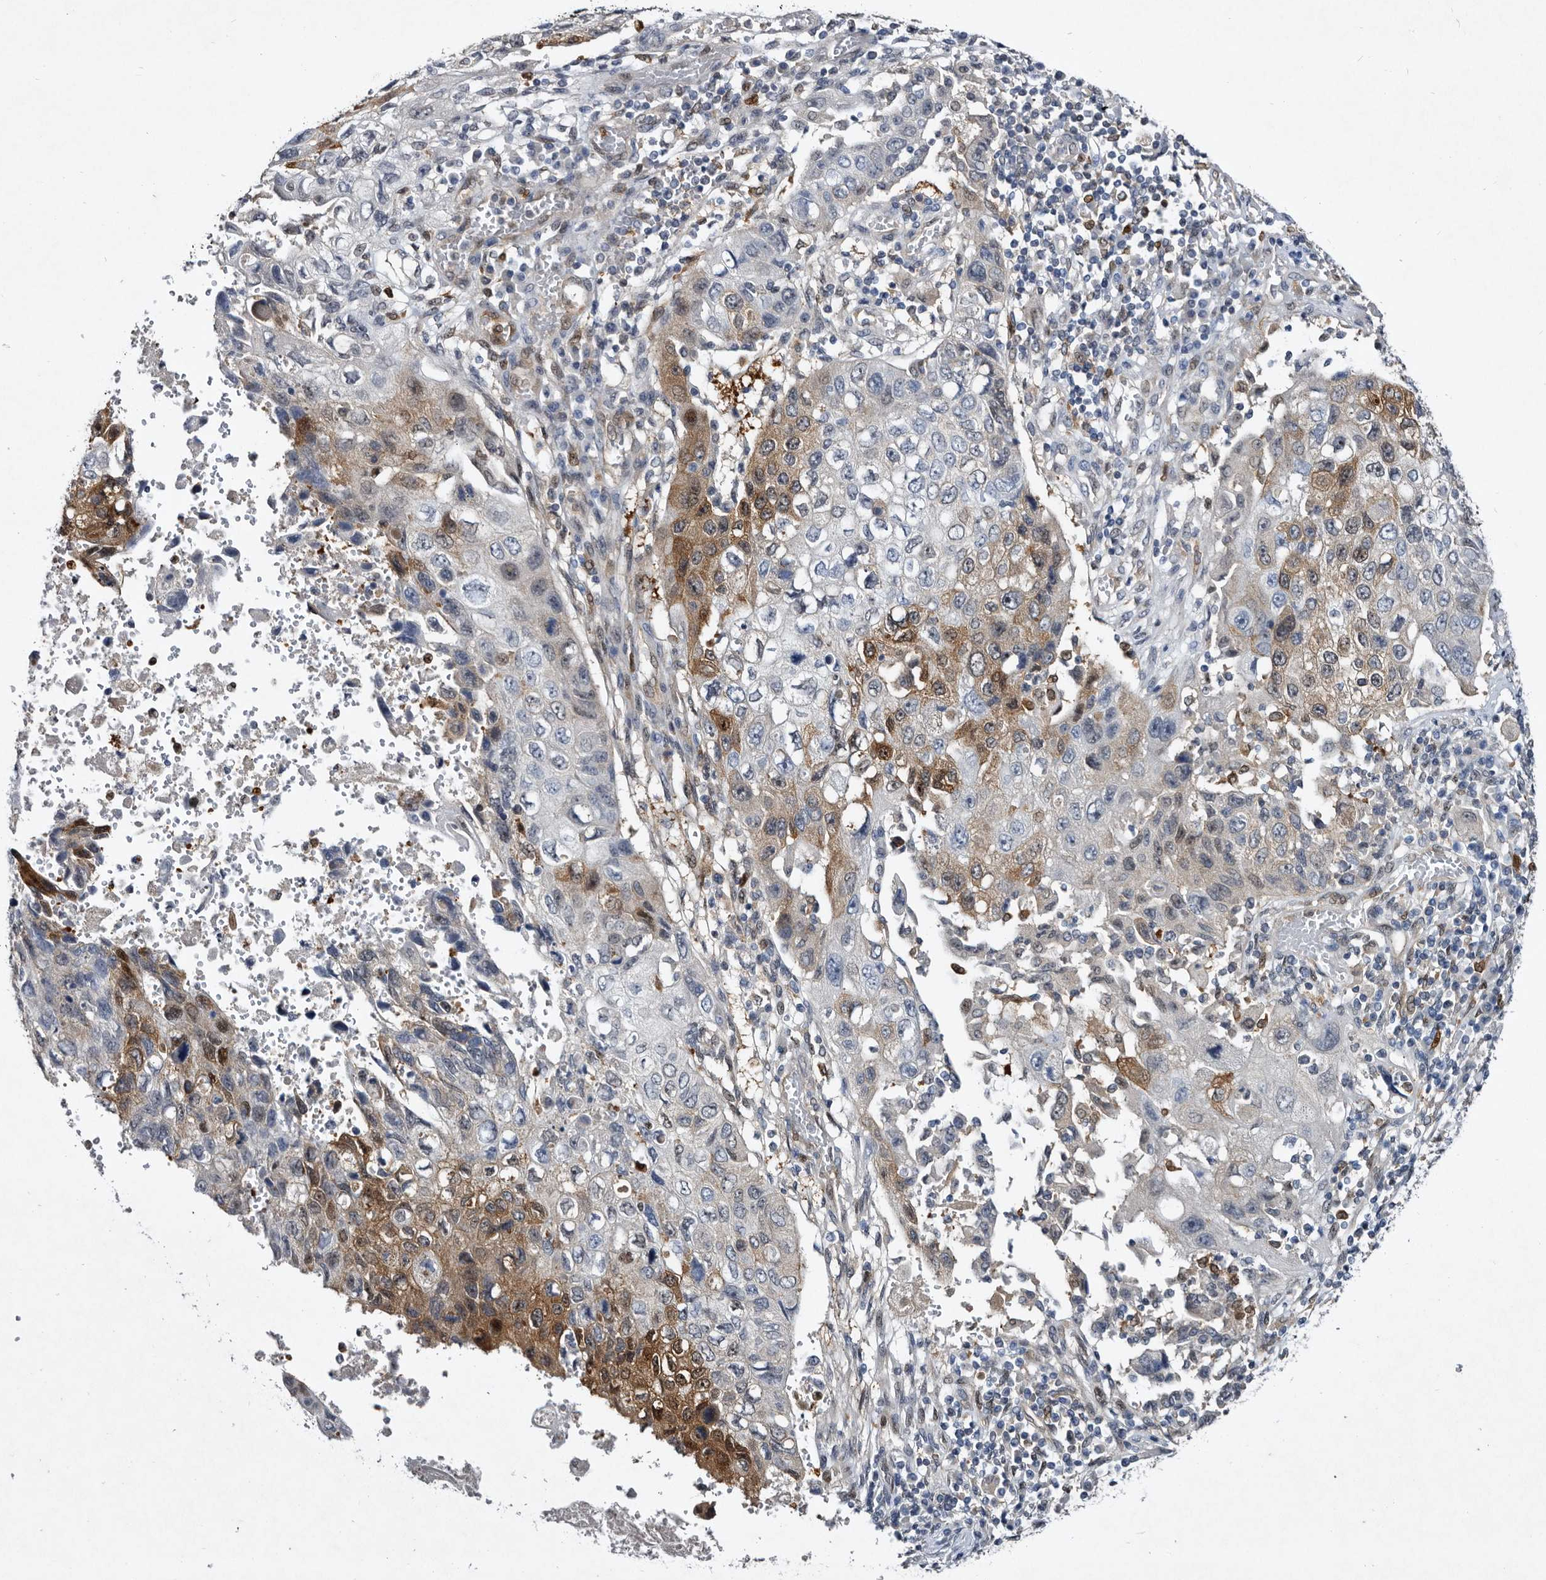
{"staining": {"intensity": "moderate", "quantity": "<25%", "location": "cytoplasmic/membranous"}, "tissue": "lung cancer", "cell_type": "Tumor cells", "image_type": "cancer", "snomed": [{"axis": "morphology", "description": "Squamous cell carcinoma, NOS"}, {"axis": "topography", "description": "Lung"}], "caption": "Immunohistochemistry (IHC) image of neoplastic tissue: lung cancer stained using immunohistochemistry displays low levels of moderate protein expression localized specifically in the cytoplasmic/membranous of tumor cells, appearing as a cytoplasmic/membranous brown color.", "gene": "SERPINB8", "patient": {"sex": "male", "age": 61}}